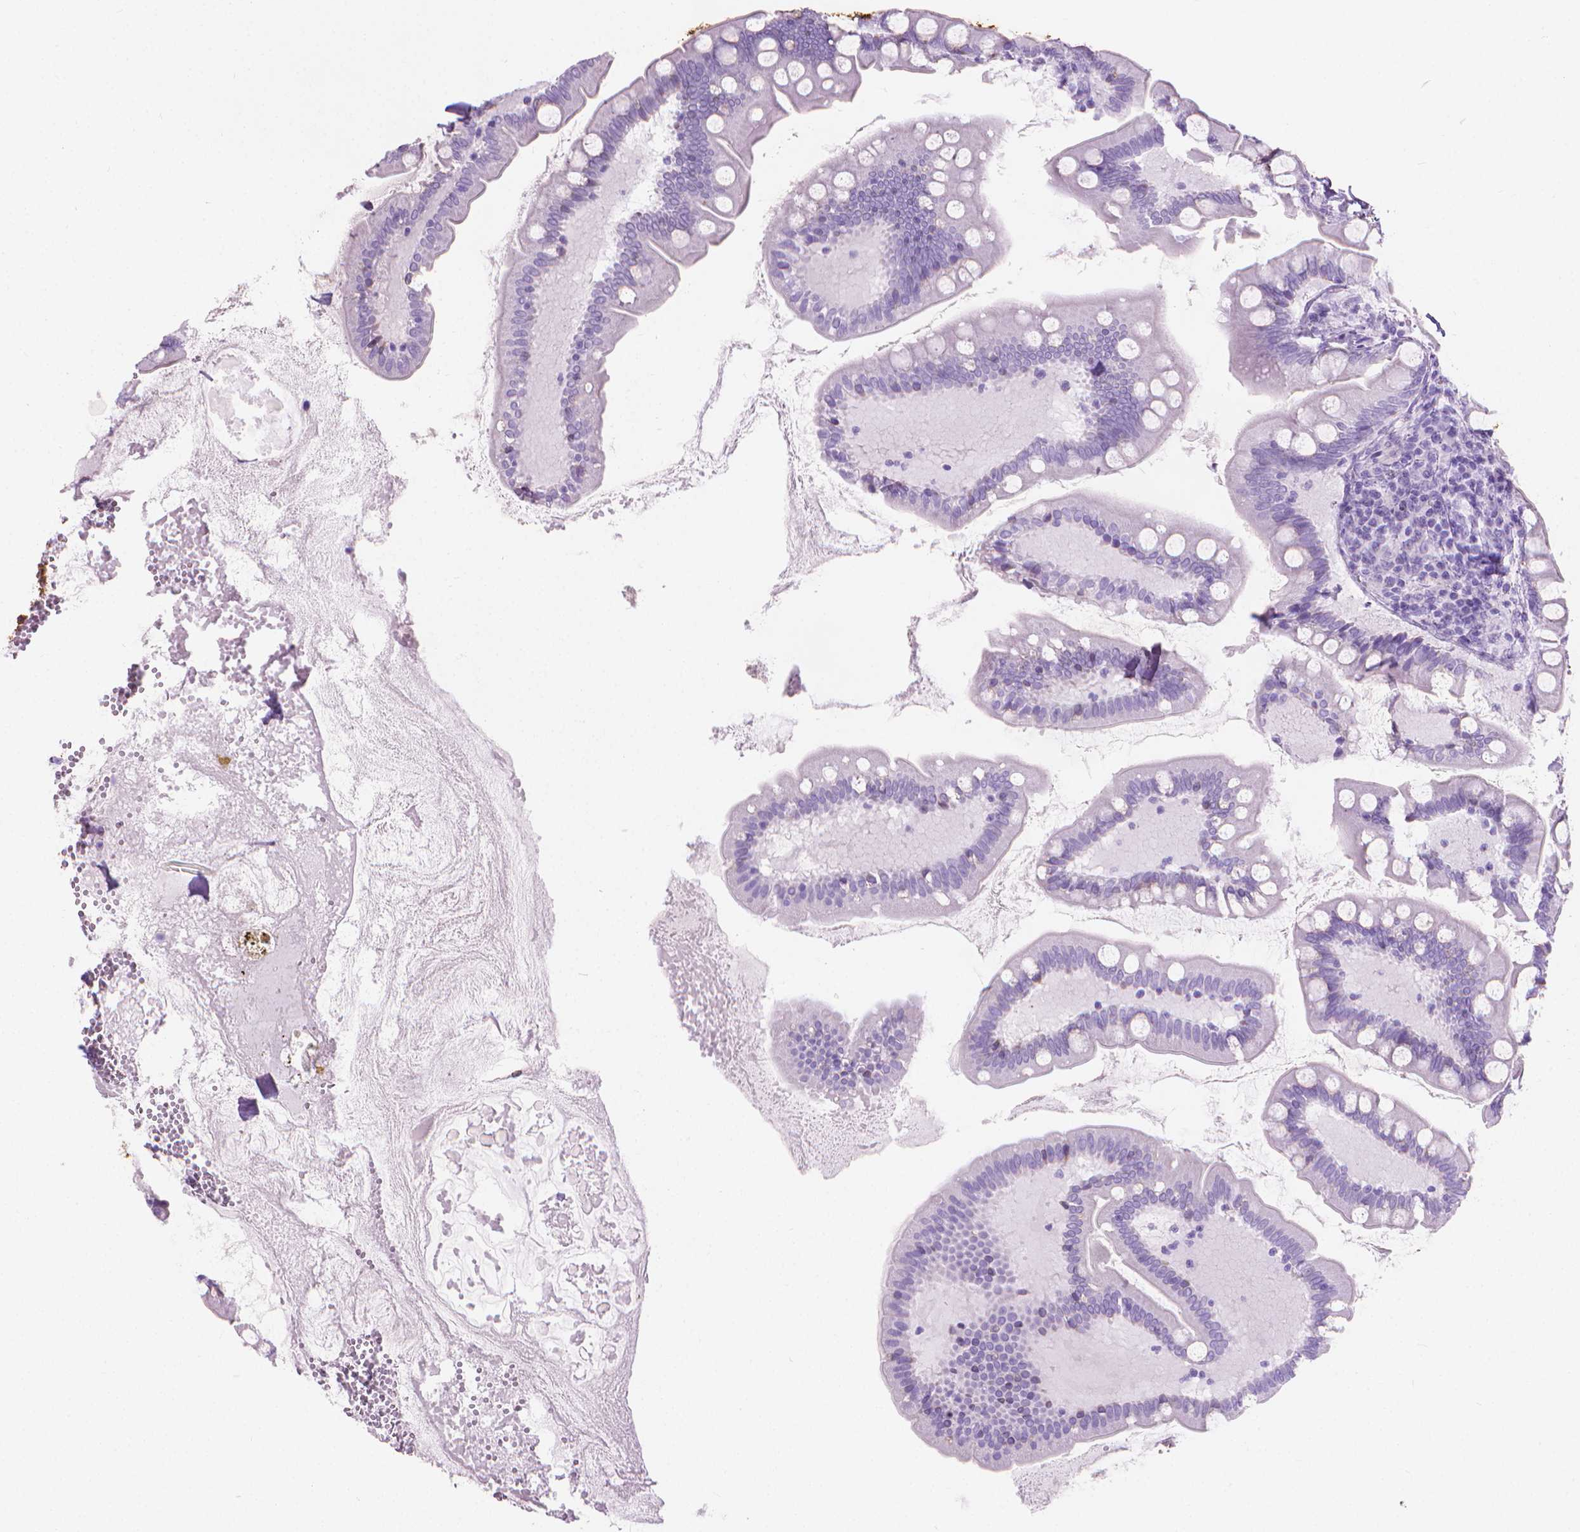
{"staining": {"intensity": "negative", "quantity": "none", "location": "none"}, "tissue": "small intestine", "cell_type": "Glandular cells", "image_type": "normal", "snomed": [{"axis": "morphology", "description": "Normal tissue, NOS"}, {"axis": "topography", "description": "Small intestine"}], "caption": "IHC of benign human small intestine reveals no positivity in glandular cells. (Stains: DAB (3,3'-diaminobenzidine) IHC with hematoxylin counter stain, Microscopy: brightfield microscopy at high magnification).", "gene": "CFAP52", "patient": {"sex": "female", "age": 56}}